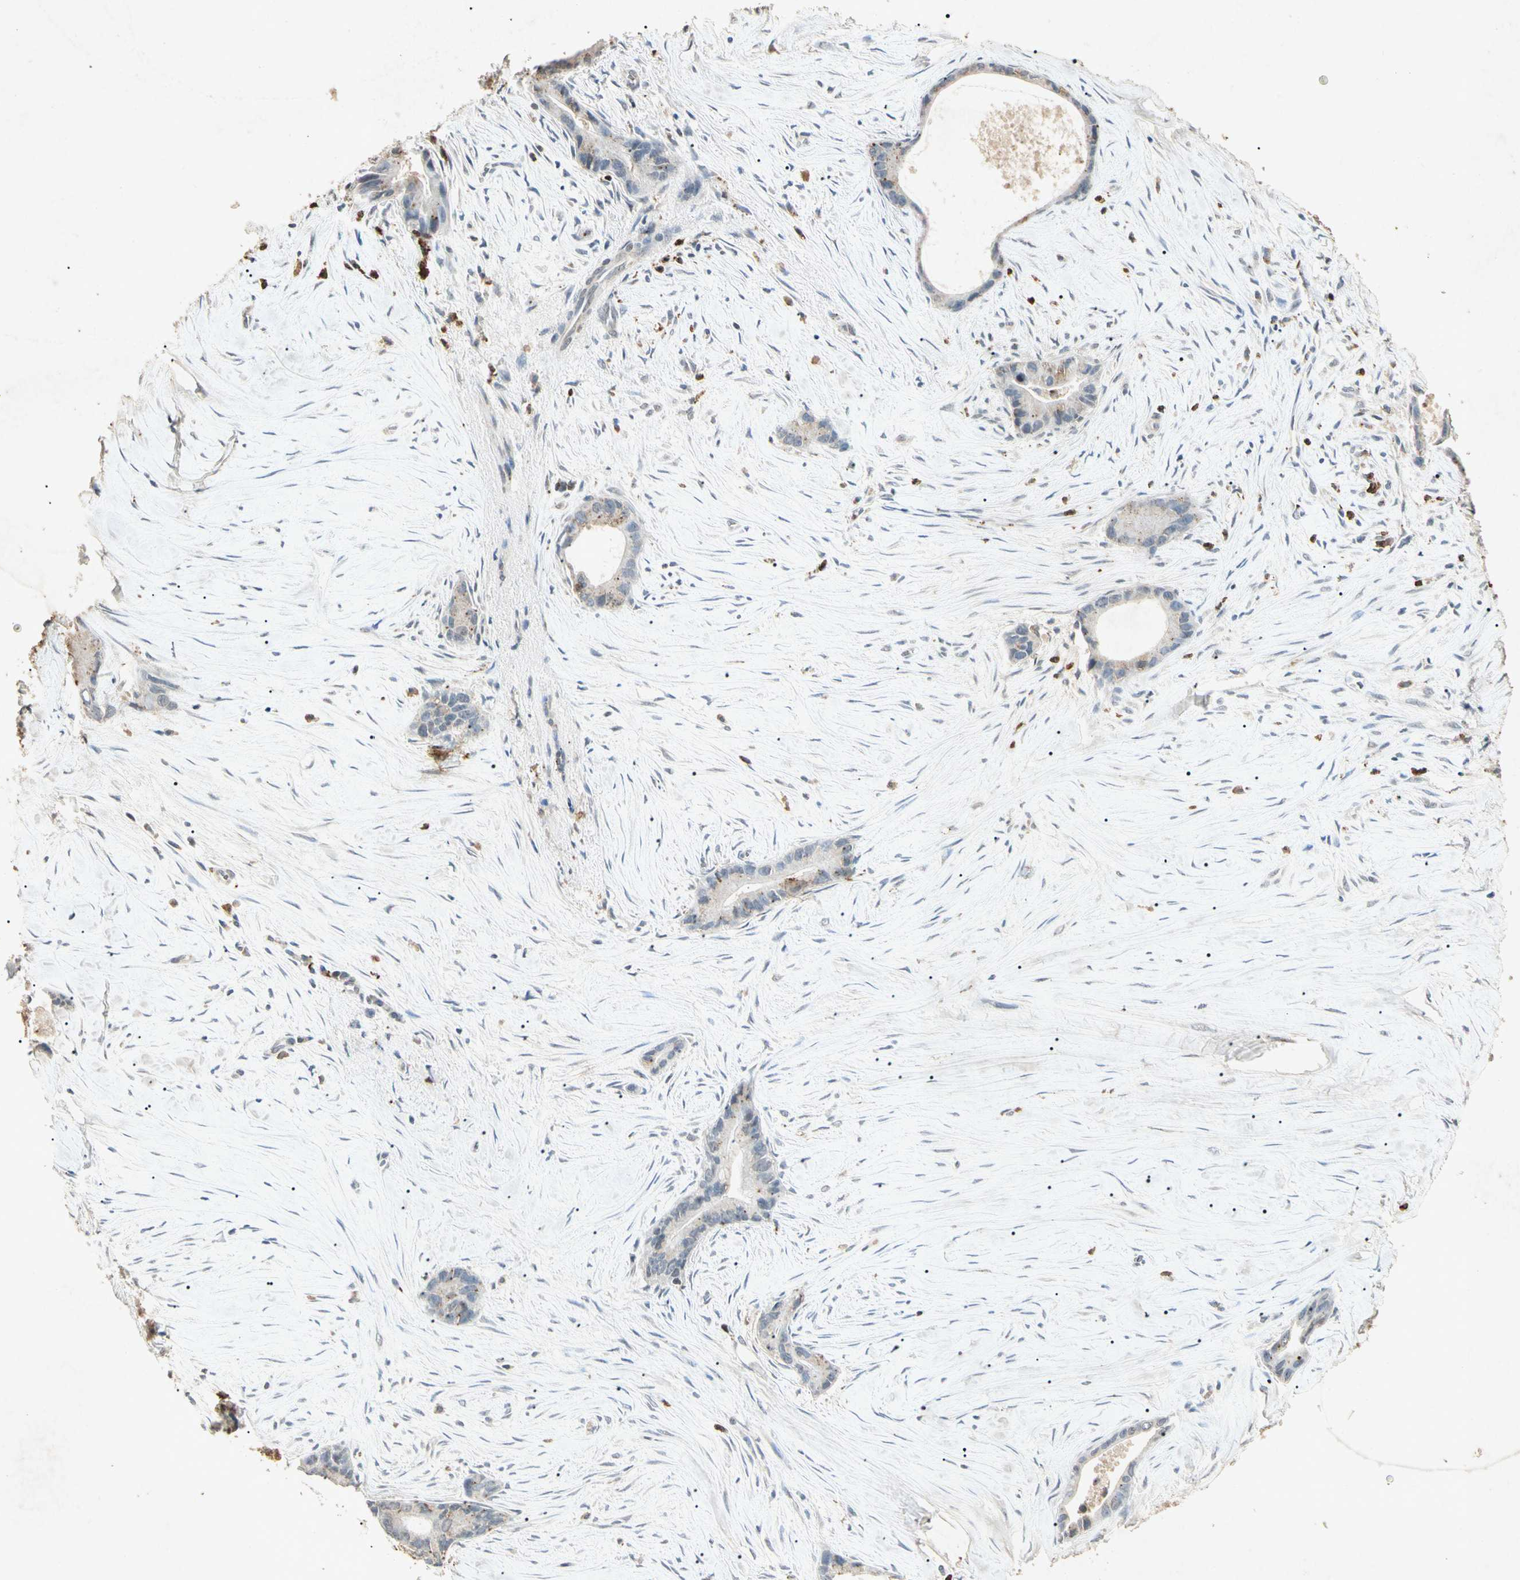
{"staining": {"intensity": "weak", "quantity": "25%-75%", "location": "cytoplasmic/membranous"}, "tissue": "liver cancer", "cell_type": "Tumor cells", "image_type": "cancer", "snomed": [{"axis": "morphology", "description": "Cholangiocarcinoma"}, {"axis": "topography", "description": "Liver"}], "caption": "A micrograph of liver cancer (cholangiocarcinoma) stained for a protein shows weak cytoplasmic/membranous brown staining in tumor cells. (Stains: DAB (3,3'-diaminobenzidine) in brown, nuclei in blue, Microscopy: brightfield microscopy at high magnification).", "gene": "MSRB1", "patient": {"sex": "female", "age": 55}}